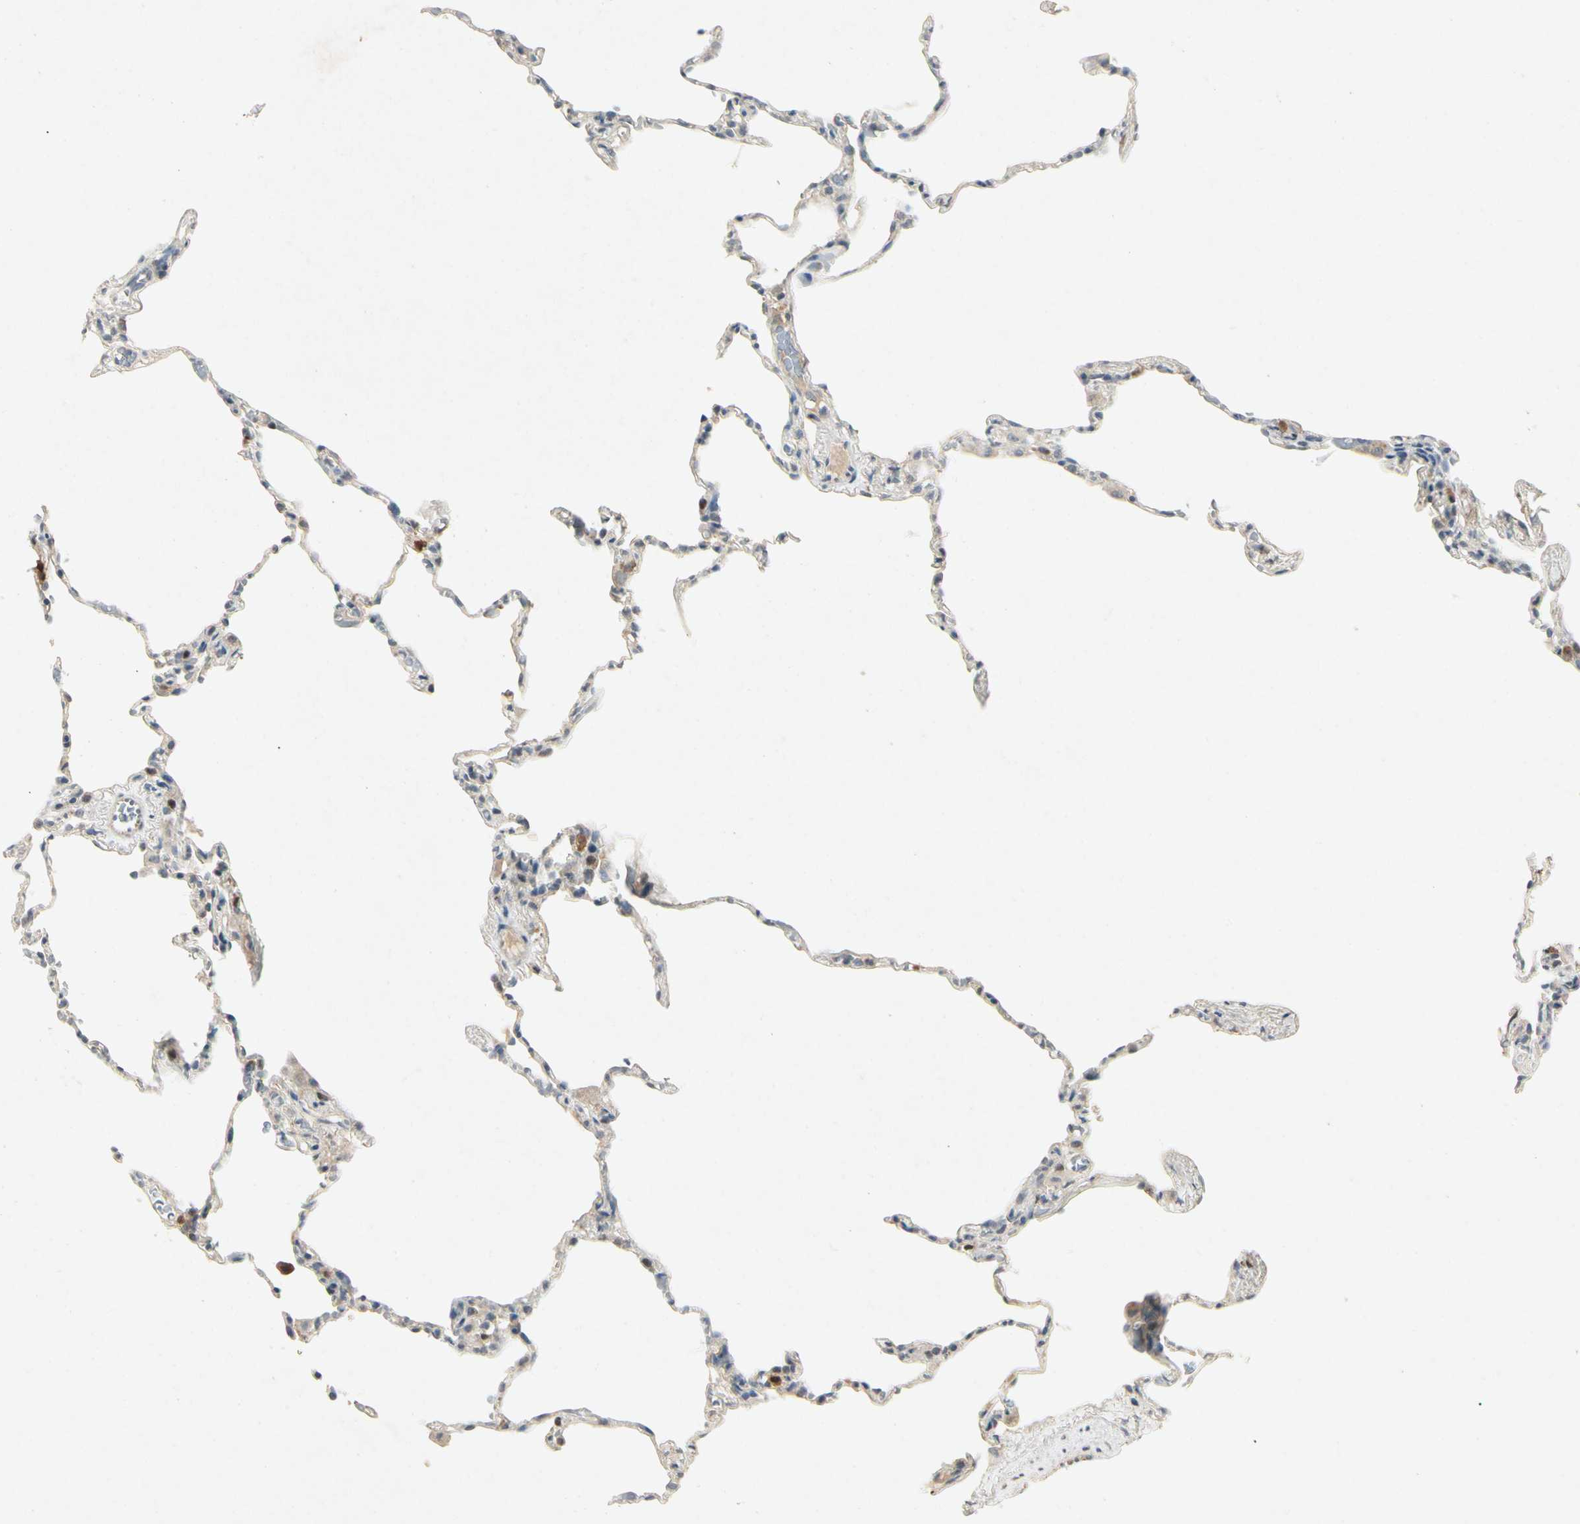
{"staining": {"intensity": "weak", "quantity": "<25%", "location": "cytoplasmic/membranous"}, "tissue": "lung", "cell_type": "Alveolar cells", "image_type": "normal", "snomed": [{"axis": "morphology", "description": "Normal tissue, NOS"}, {"axis": "topography", "description": "Lung"}], "caption": "The IHC histopathology image has no significant staining in alveolar cells of lung.", "gene": "HSPA1B", "patient": {"sex": "male", "age": 59}}